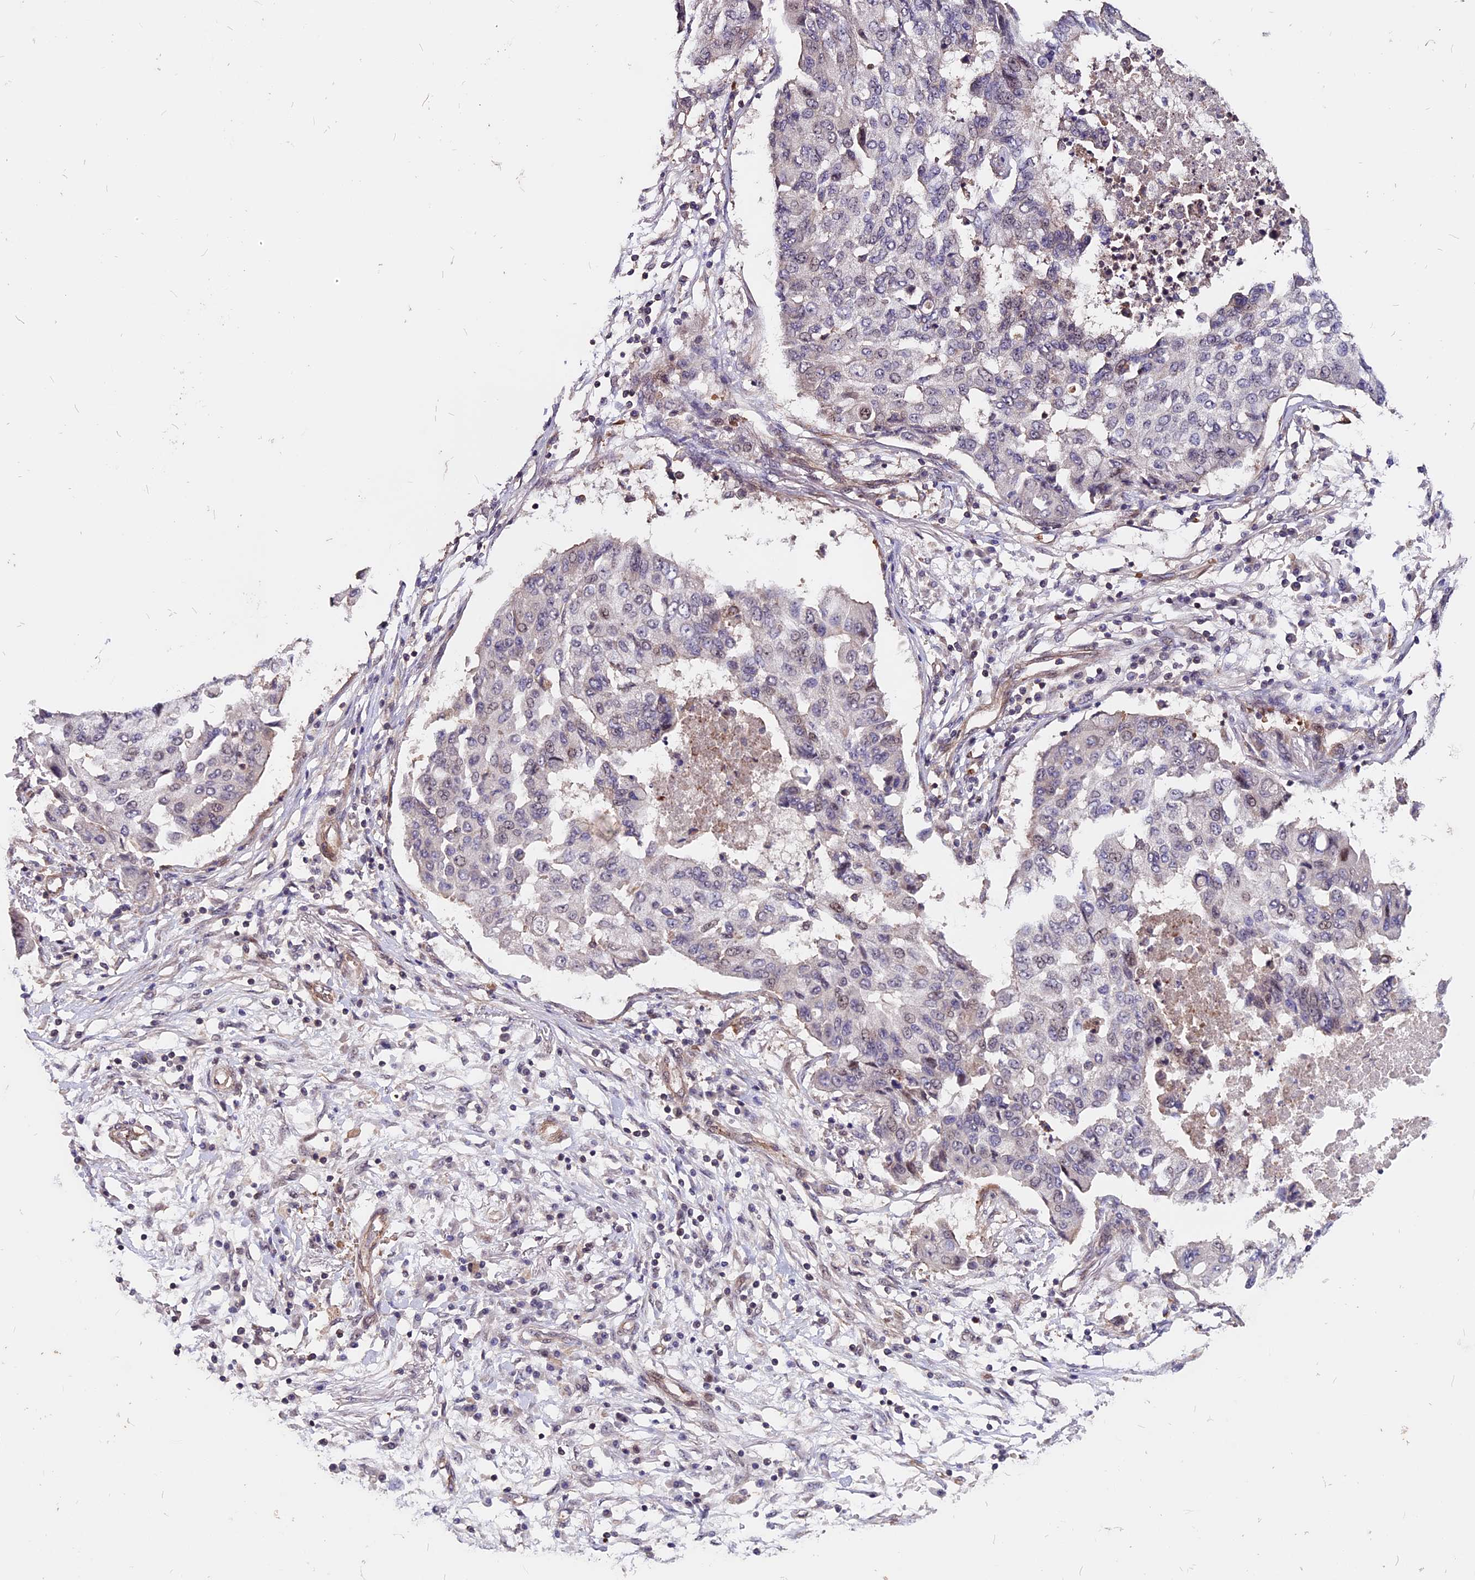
{"staining": {"intensity": "negative", "quantity": "none", "location": "none"}, "tissue": "lung cancer", "cell_type": "Tumor cells", "image_type": "cancer", "snomed": [{"axis": "morphology", "description": "Squamous cell carcinoma, NOS"}, {"axis": "topography", "description": "Lung"}], "caption": "Immunohistochemistry image of lung squamous cell carcinoma stained for a protein (brown), which demonstrates no expression in tumor cells.", "gene": "ZC3H10", "patient": {"sex": "male", "age": 74}}